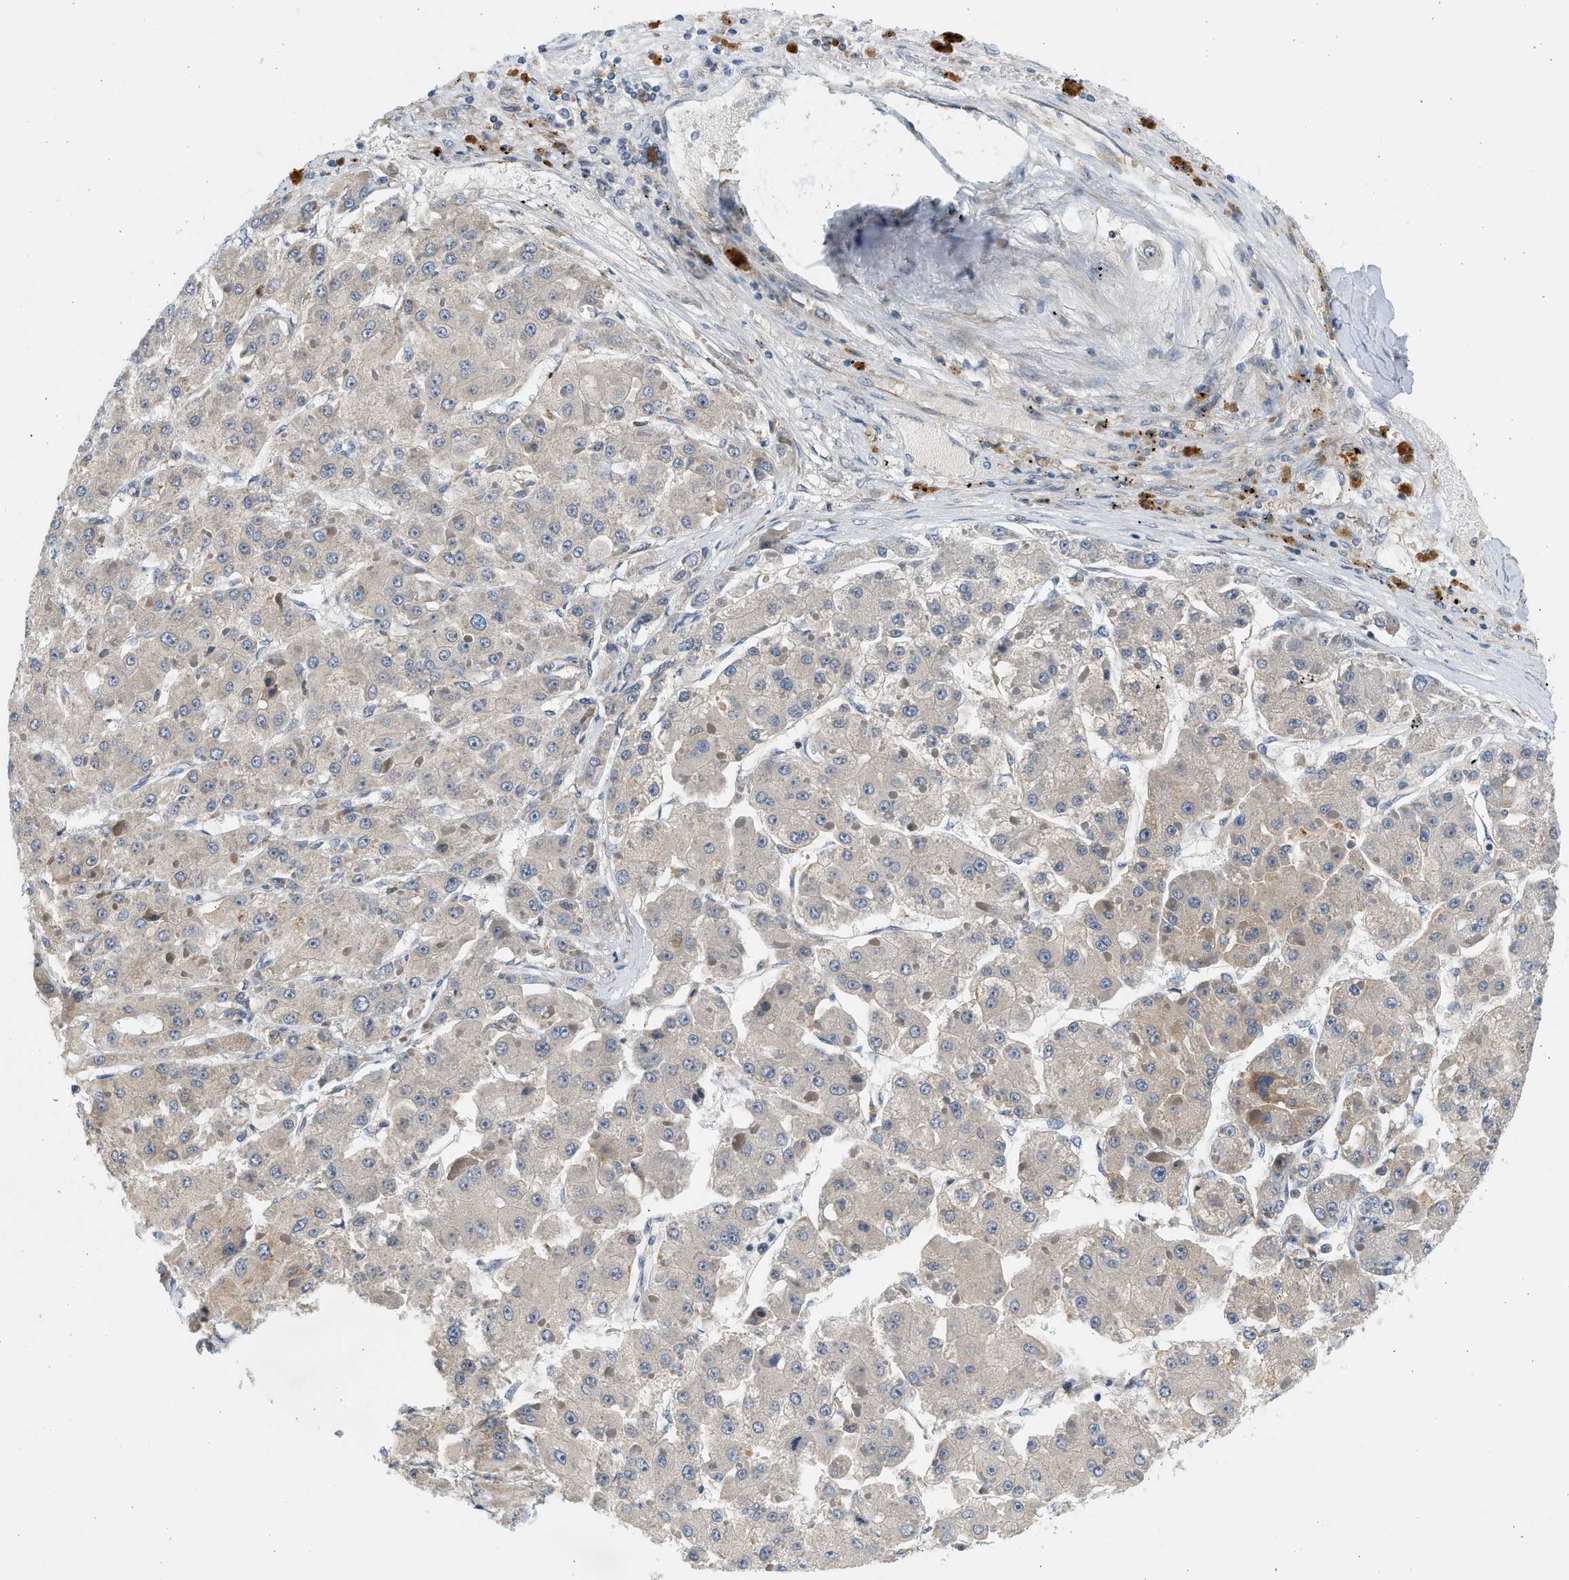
{"staining": {"intensity": "weak", "quantity": "25%-75%", "location": "cytoplasmic/membranous"}, "tissue": "liver cancer", "cell_type": "Tumor cells", "image_type": "cancer", "snomed": [{"axis": "morphology", "description": "Carcinoma, Hepatocellular, NOS"}, {"axis": "topography", "description": "Liver"}], "caption": "Tumor cells reveal low levels of weak cytoplasmic/membranous expression in approximately 25%-75% of cells in human liver hepatocellular carcinoma.", "gene": "KDELR2", "patient": {"sex": "female", "age": 73}}